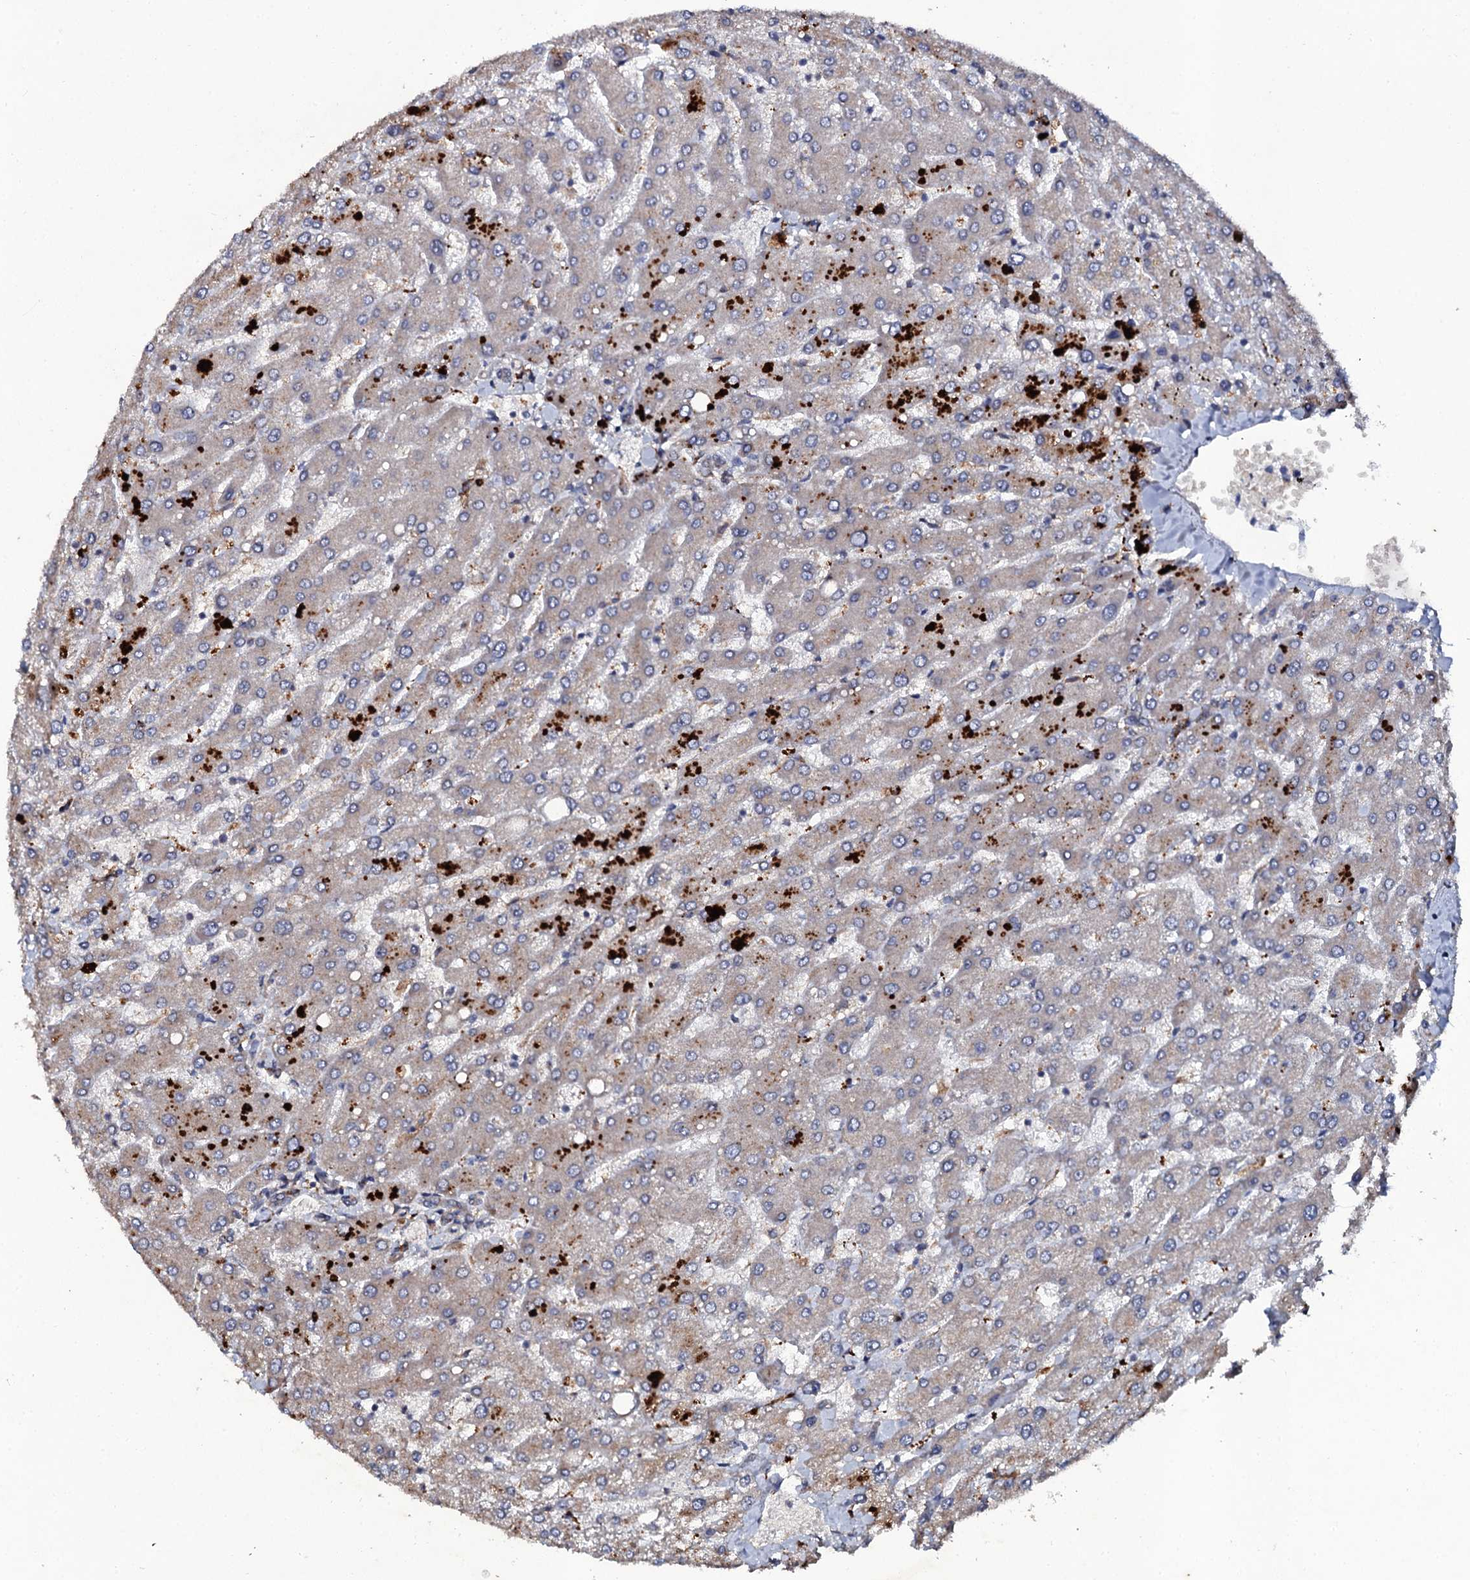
{"staining": {"intensity": "negative", "quantity": "none", "location": "none"}, "tissue": "liver", "cell_type": "Cholangiocytes", "image_type": "normal", "snomed": [{"axis": "morphology", "description": "Normal tissue, NOS"}, {"axis": "topography", "description": "Liver"}], "caption": "High power microscopy micrograph of an immunohistochemistry histopathology image of normal liver, revealing no significant staining in cholangiocytes. The staining was performed using DAB (3,3'-diaminobenzidine) to visualize the protein expression in brown, while the nuclei were stained in blue with hematoxylin (Magnification: 20x).", "gene": "LRRC28", "patient": {"sex": "male", "age": 55}}